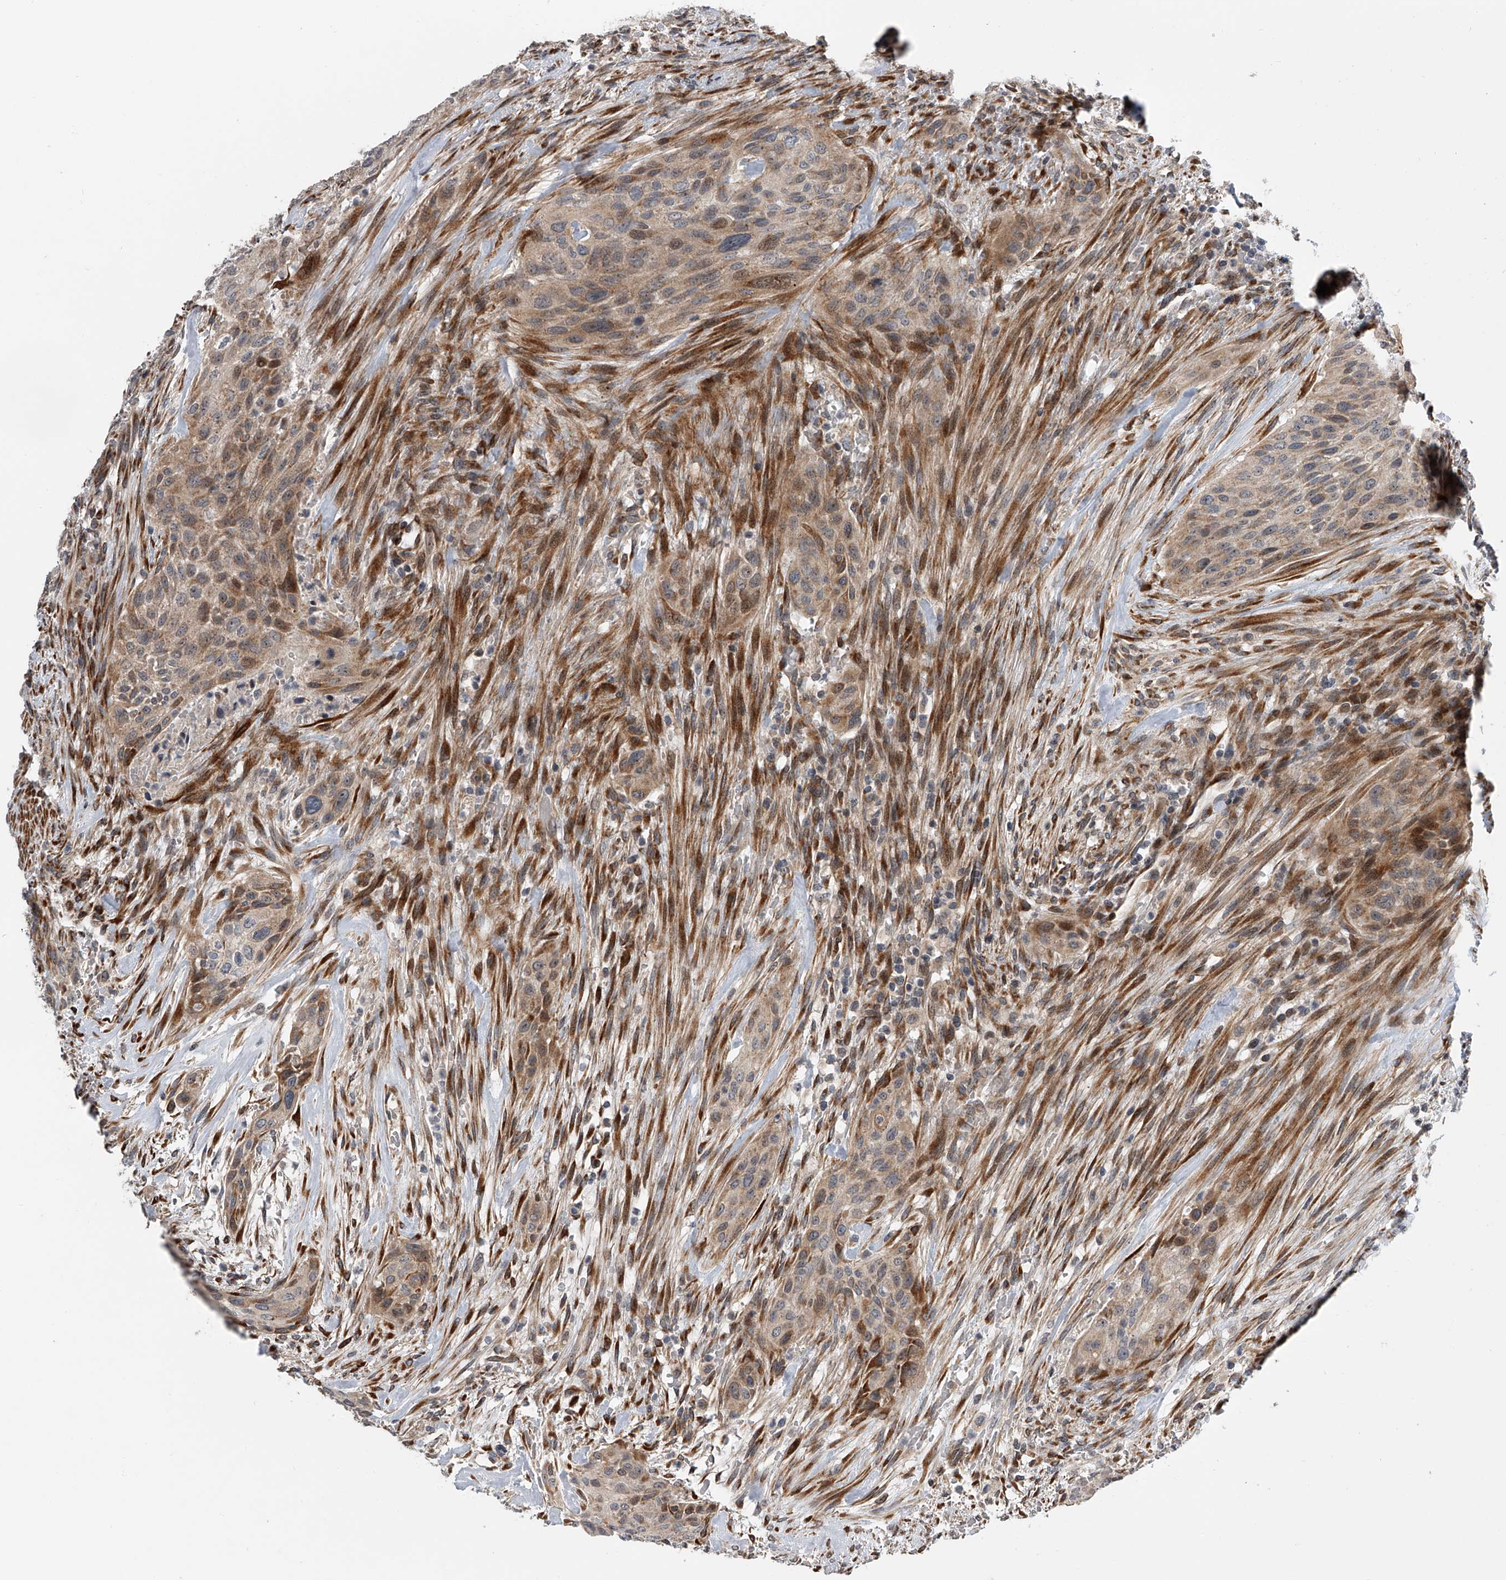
{"staining": {"intensity": "weak", "quantity": "25%-75%", "location": "cytoplasmic/membranous"}, "tissue": "urothelial cancer", "cell_type": "Tumor cells", "image_type": "cancer", "snomed": [{"axis": "morphology", "description": "Urothelial carcinoma, High grade"}, {"axis": "topography", "description": "Urinary bladder"}], "caption": "Tumor cells exhibit low levels of weak cytoplasmic/membranous positivity in about 25%-75% of cells in human high-grade urothelial carcinoma.", "gene": "DLGAP2", "patient": {"sex": "male", "age": 35}}